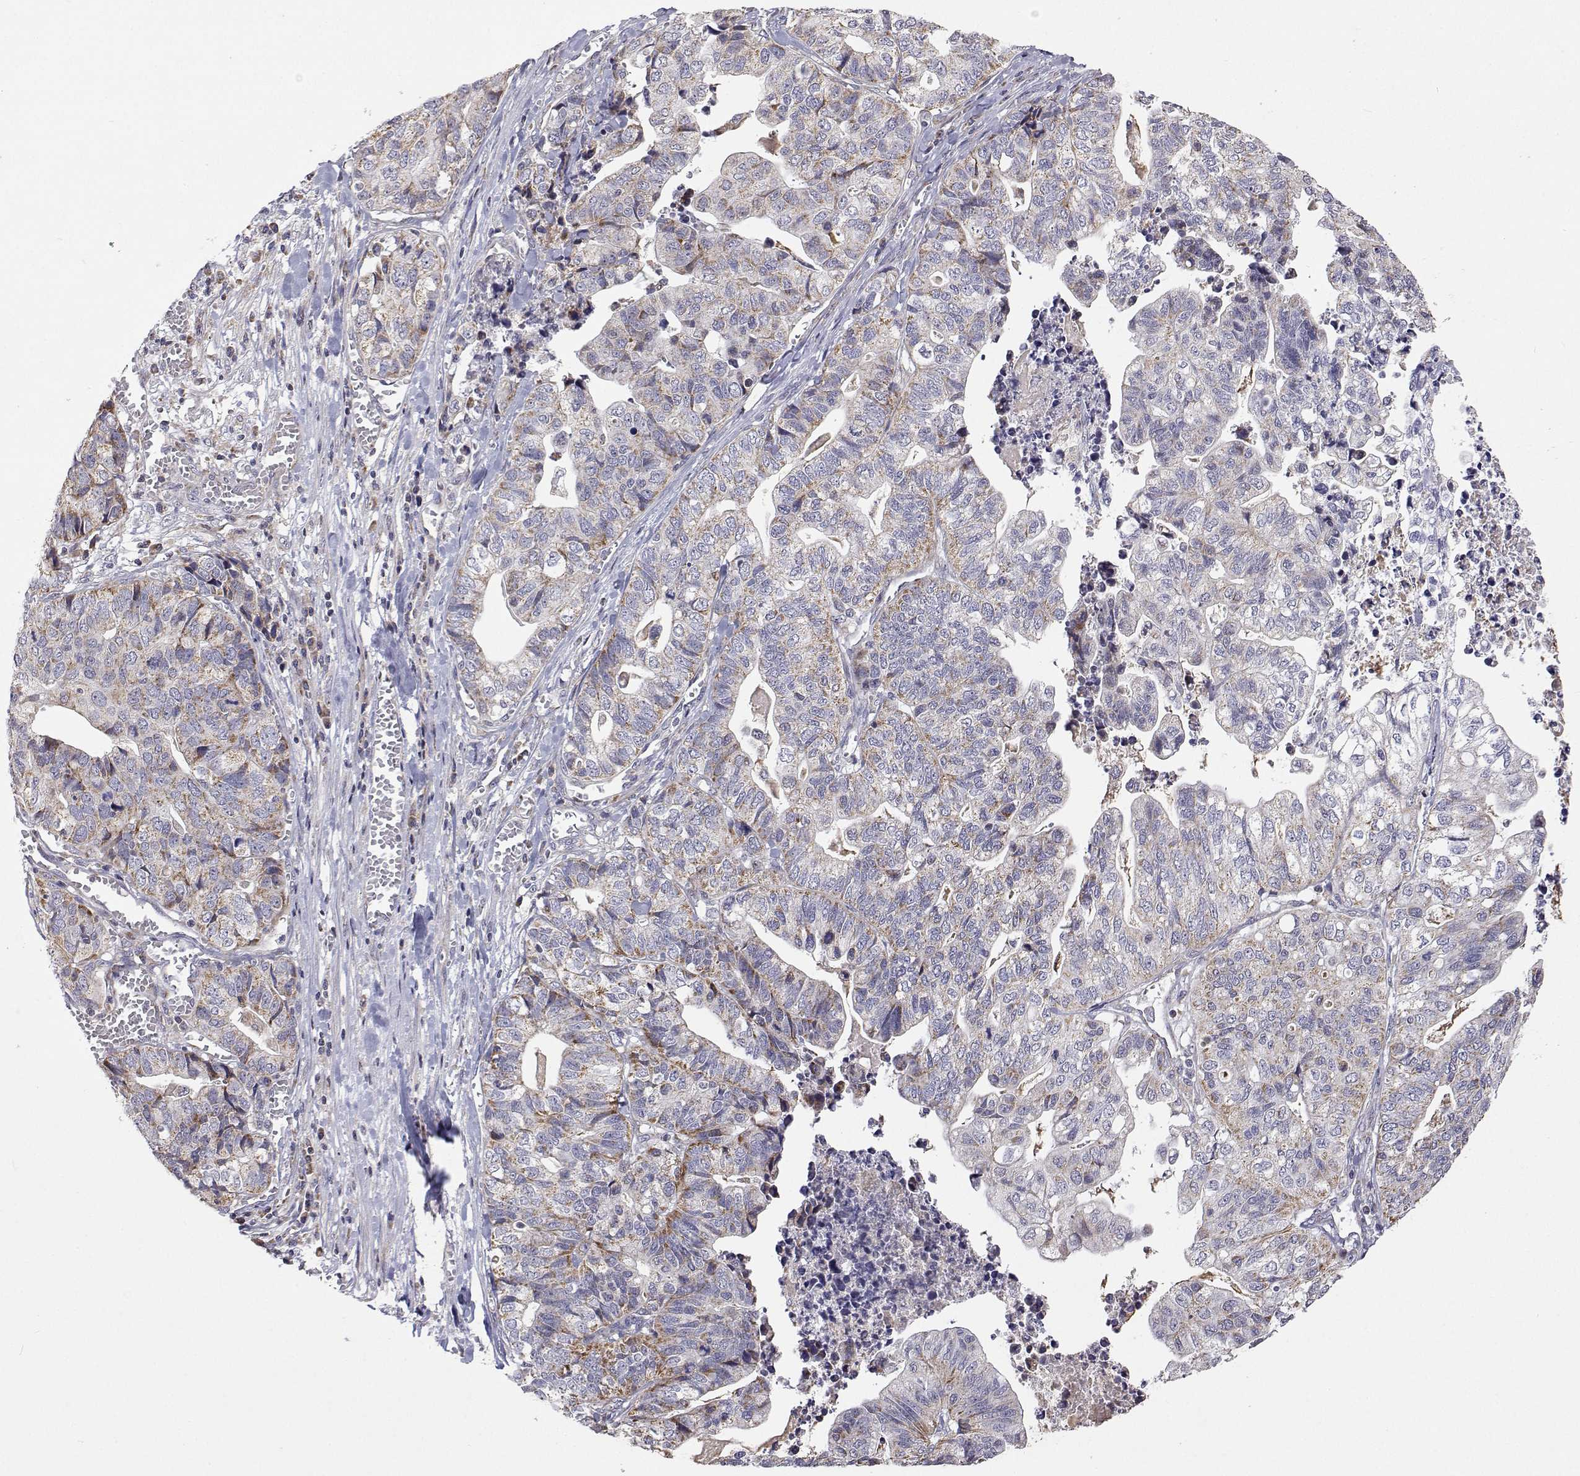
{"staining": {"intensity": "weak", "quantity": "25%-75%", "location": "cytoplasmic/membranous"}, "tissue": "stomach cancer", "cell_type": "Tumor cells", "image_type": "cancer", "snomed": [{"axis": "morphology", "description": "Adenocarcinoma, NOS"}, {"axis": "topography", "description": "Stomach, upper"}], "caption": "Human stomach cancer (adenocarcinoma) stained for a protein (brown) shows weak cytoplasmic/membranous positive positivity in about 25%-75% of tumor cells.", "gene": "MRPL3", "patient": {"sex": "female", "age": 67}}